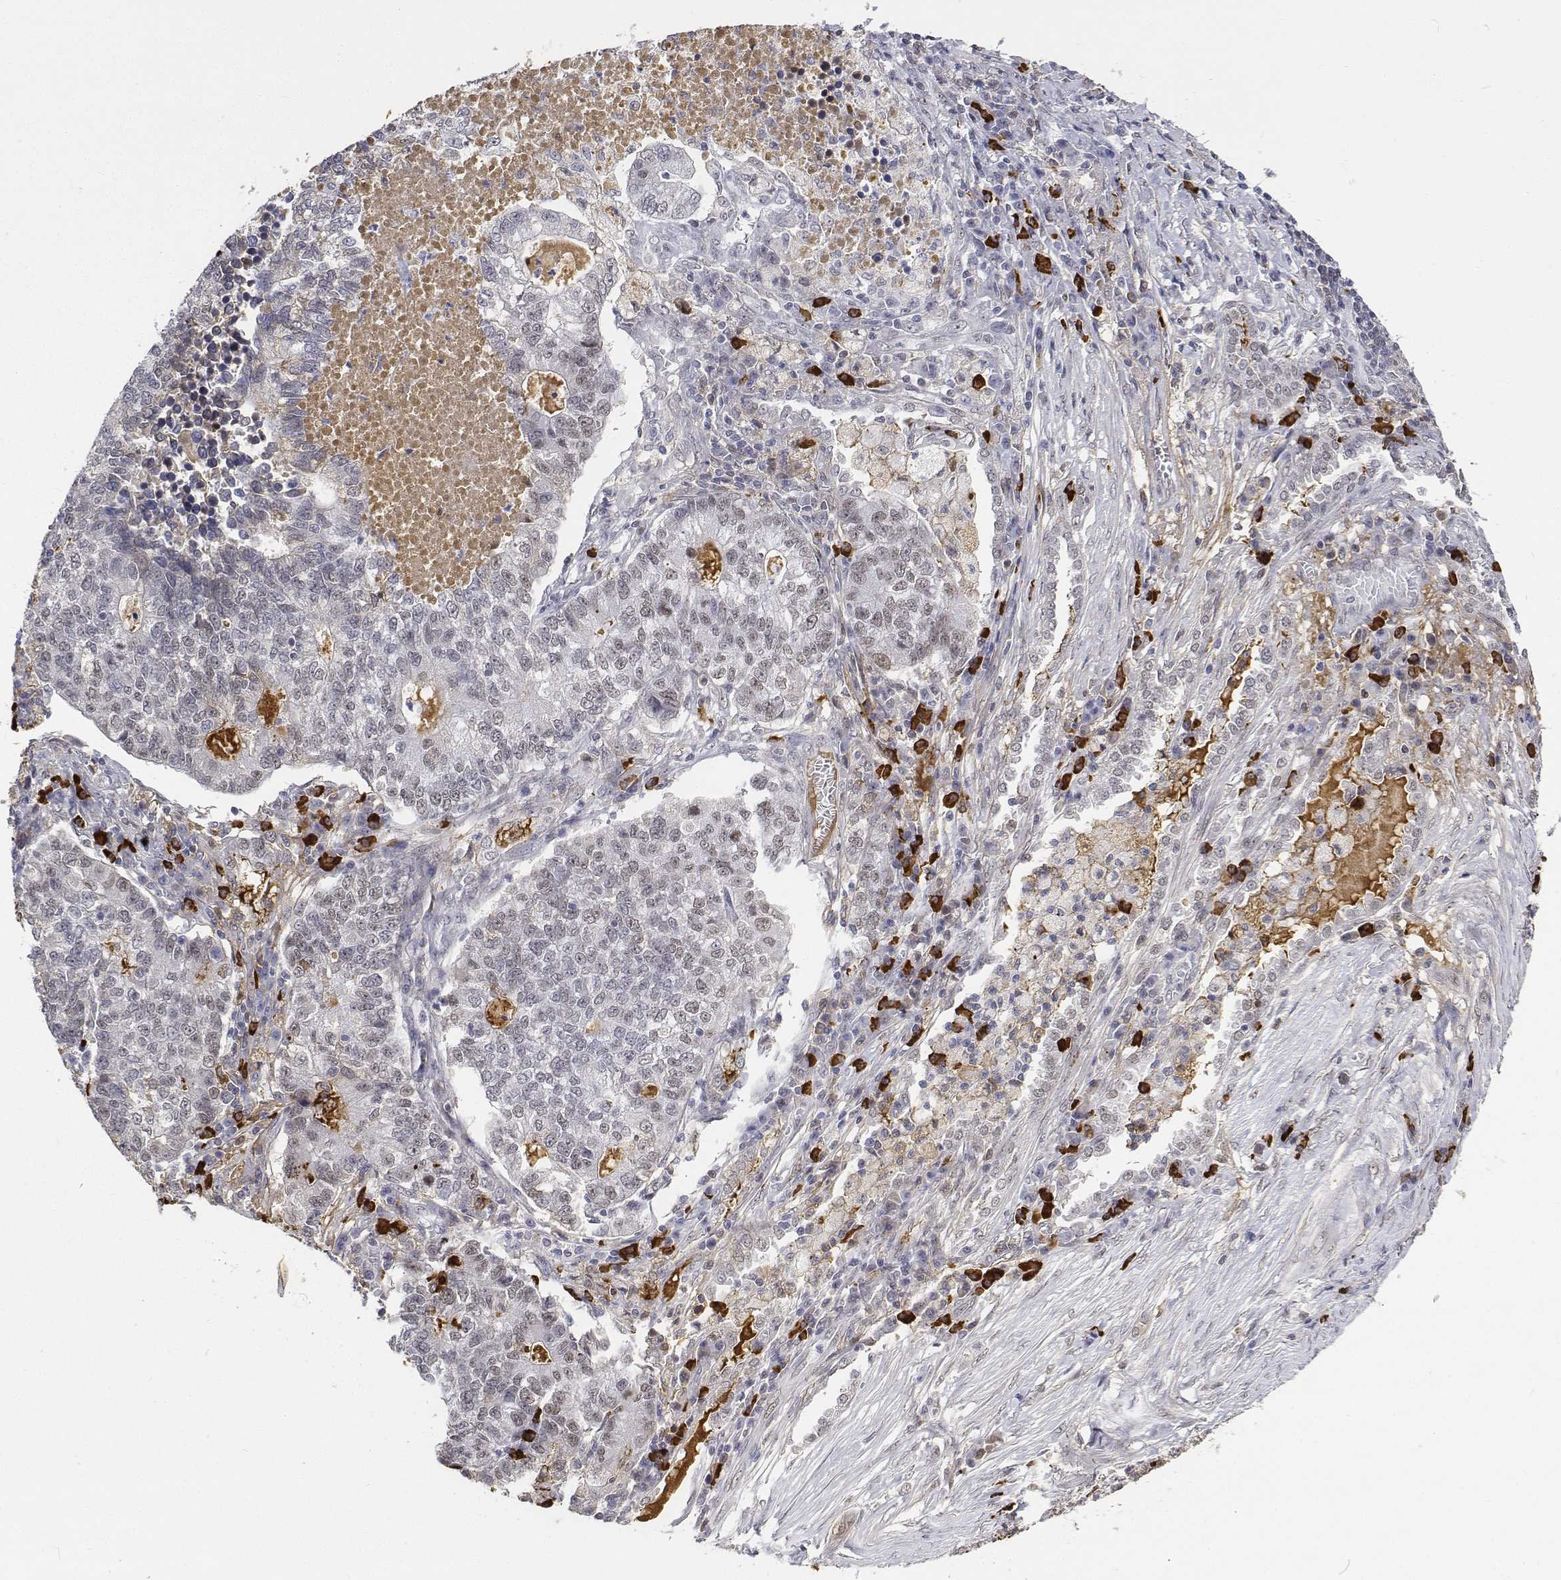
{"staining": {"intensity": "weak", "quantity": "25%-75%", "location": "nuclear"}, "tissue": "lung cancer", "cell_type": "Tumor cells", "image_type": "cancer", "snomed": [{"axis": "morphology", "description": "Adenocarcinoma, NOS"}, {"axis": "topography", "description": "Lung"}], "caption": "Immunohistochemical staining of human adenocarcinoma (lung) shows low levels of weak nuclear protein staining in about 25%-75% of tumor cells.", "gene": "ATRX", "patient": {"sex": "male", "age": 57}}